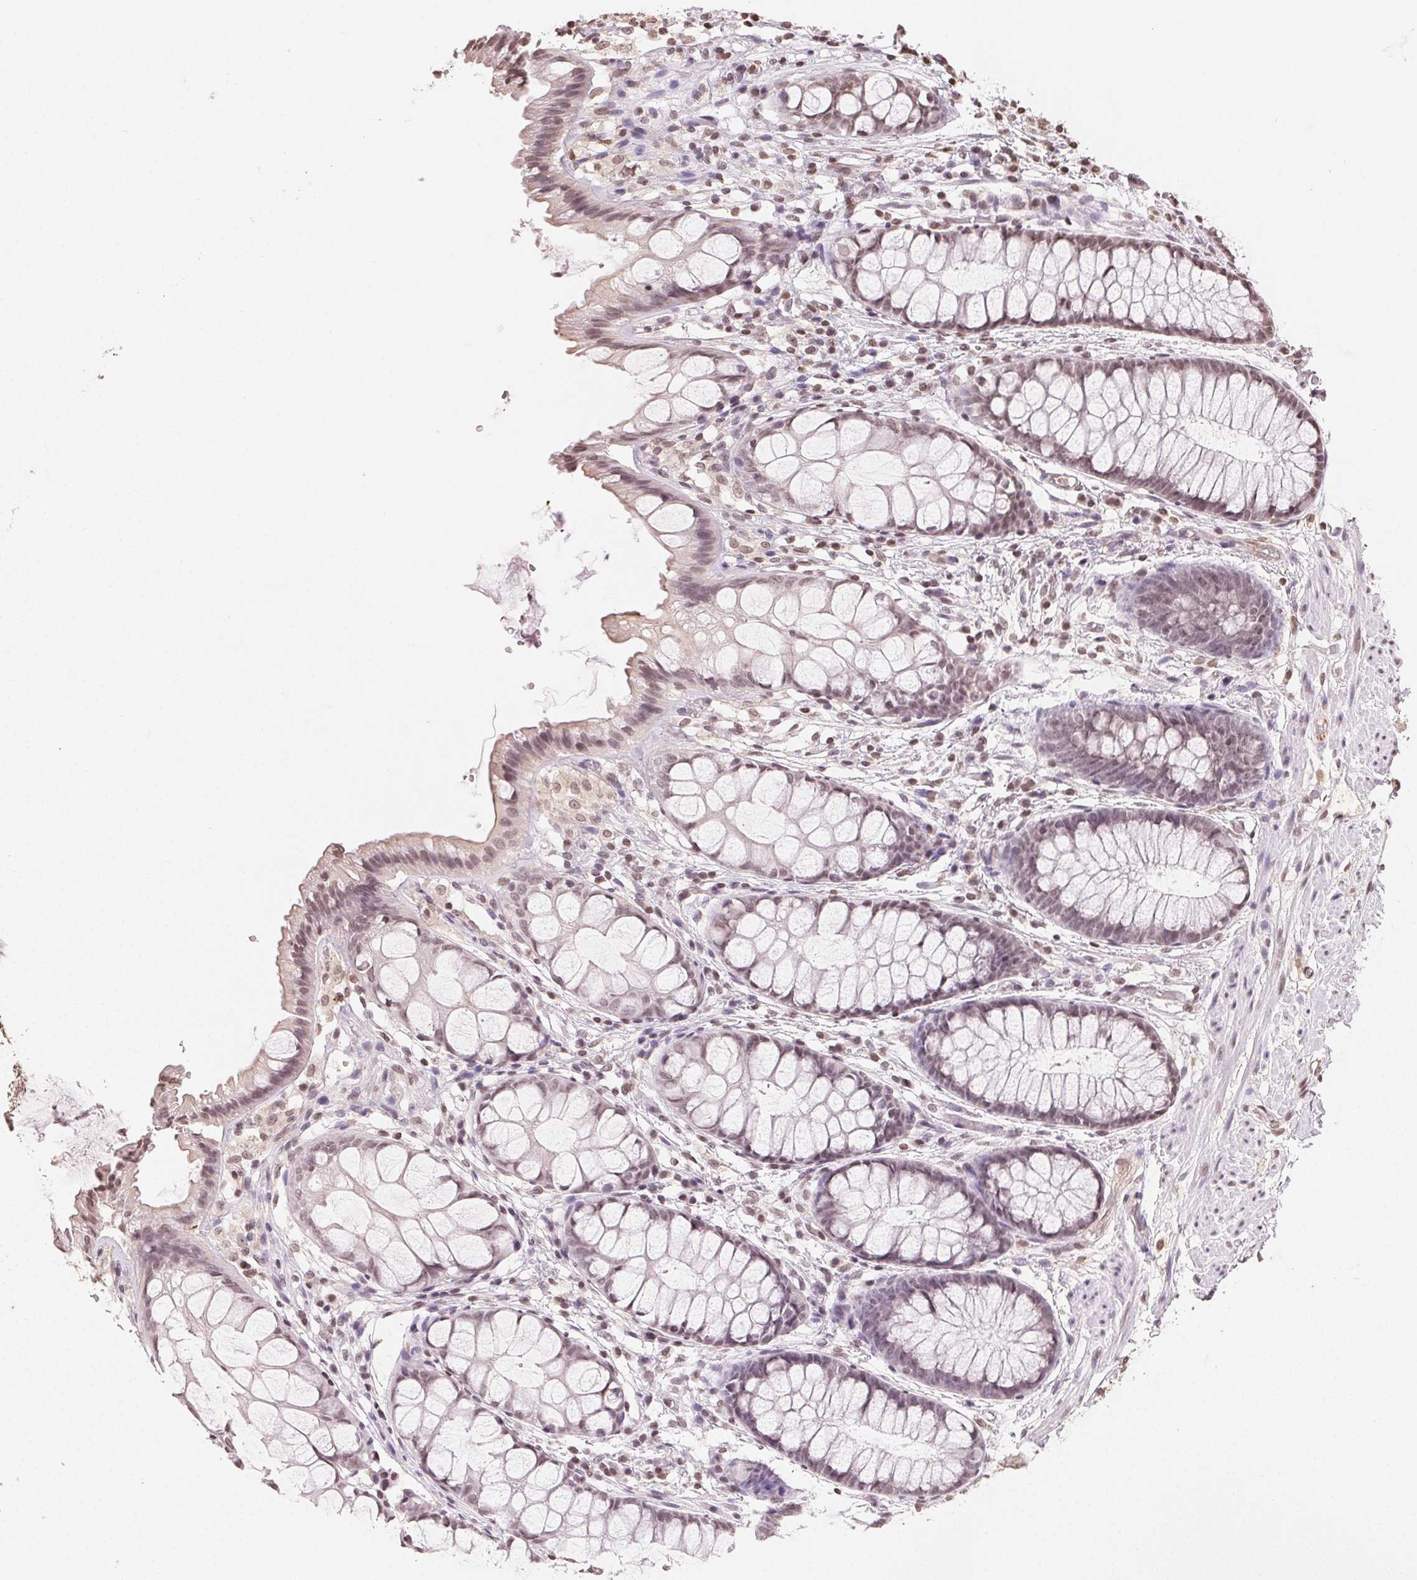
{"staining": {"intensity": "weak", "quantity": ">75%", "location": "nuclear"}, "tissue": "rectum", "cell_type": "Glandular cells", "image_type": "normal", "snomed": [{"axis": "morphology", "description": "Normal tissue, NOS"}, {"axis": "topography", "description": "Rectum"}], "caption": "Protein analysis of unremarkable rectum shows weak nuclear expression in about >75% of glandular cells. (DAB = brown stain, brightfield microscopy at high magnification).", "gene": "TBP", "patient": {"sex": "female", "age": 62}}